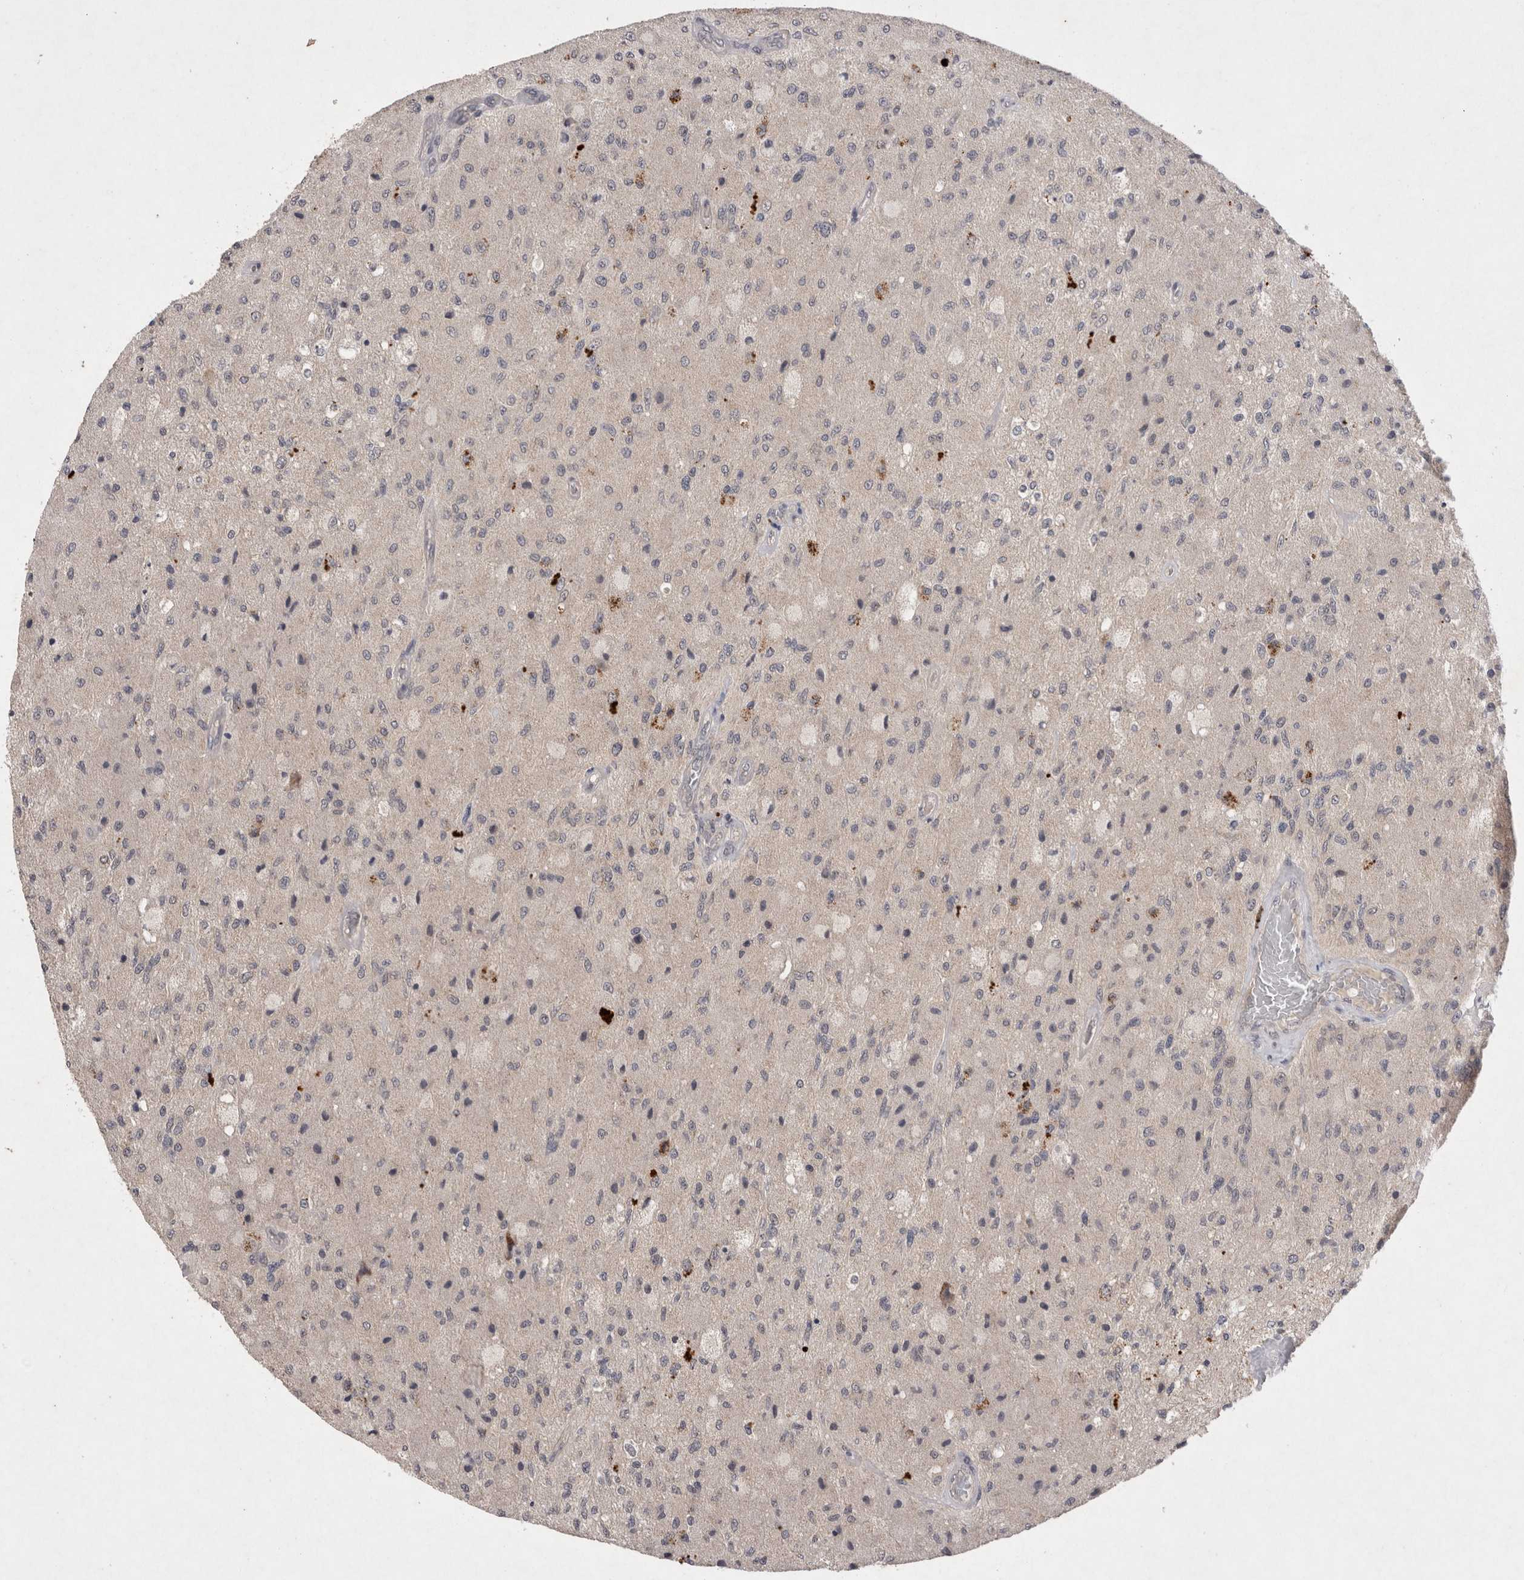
{"staining": {"intensity": "negative", "quantity": "none", "location": "none"}, "tissue": "glioma", "cell_type": "Tumor cells", "image_type": "cancer", "snomed": [{"axis": "morphology", "description": "Normal tissue, NOS"}, {"axis": "morphology", "description": "Glioma, malignant, High grade"}, {"axis": "topography", "description": "Cerebral cortex"}], "caption": "Glioma was stained to show a protein in brown. There is no significant positivity in tumor cells.", "gene": "RASSF3", "patient": {"sex": "male", "age": 77}}